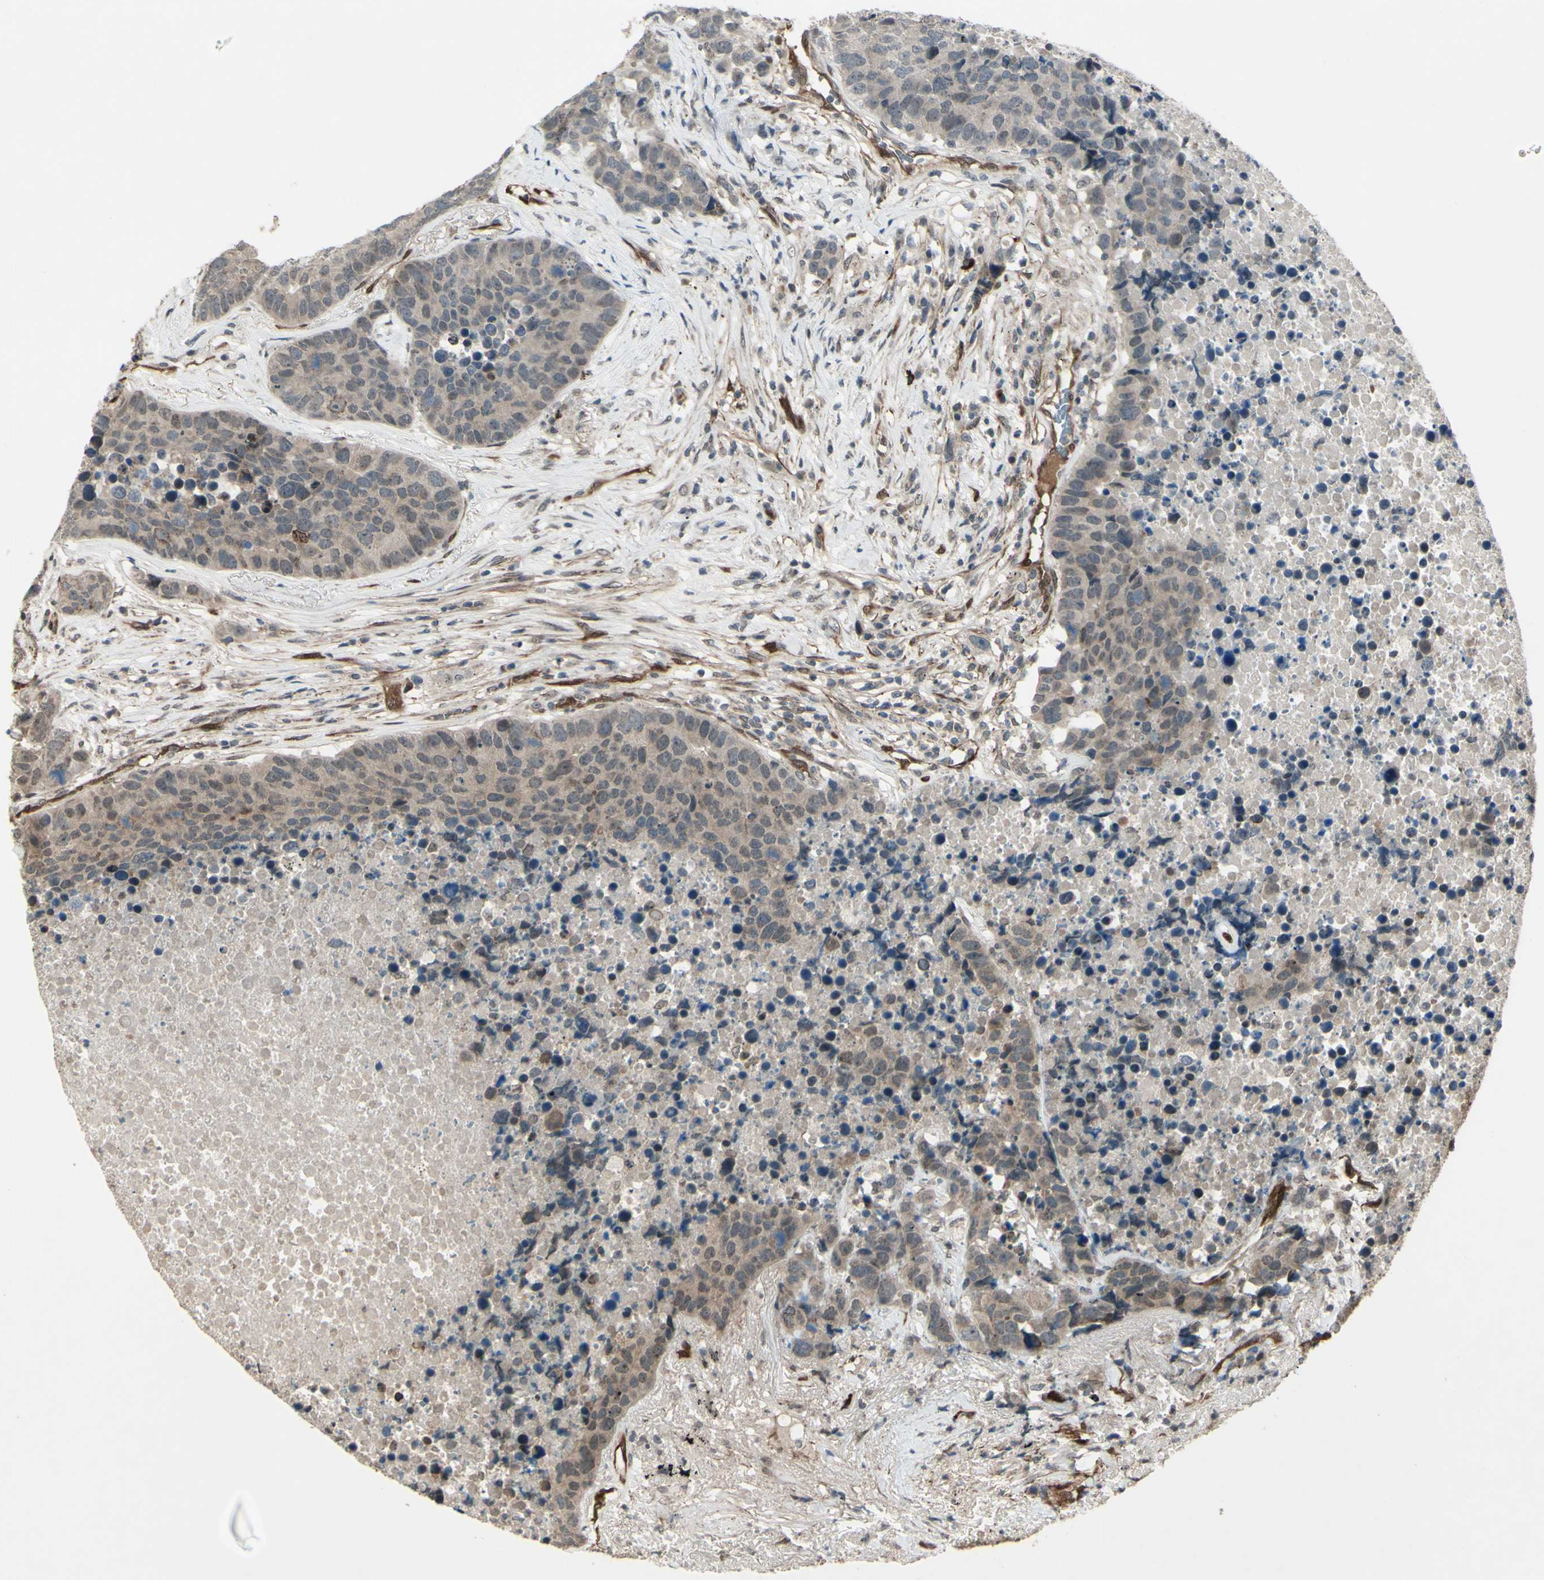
{"staining": {"intensity": "weak", "quantity": ">75%", "location": "cytoplasmic/membranous"}, "tissue": "carcinoid", "cell_type": "Tumor cells", "image_type": "cancer", "snomed": [{"axis": "morphology", "description": "Carcinoid, malignant, NOS"}, {"axis": "topography", "description": "Lung"}], "caption": "Malignant carcinoid was stained to show a protein in brown. There is low levels of weak cytoplasmic/membranous staining in approximately >75% of tumor cells. (brown staining indicates protein expression, while blue staining denotes nuclei).", "gene": "MLF2", "patient": {"sex": "male", "age": 60}}